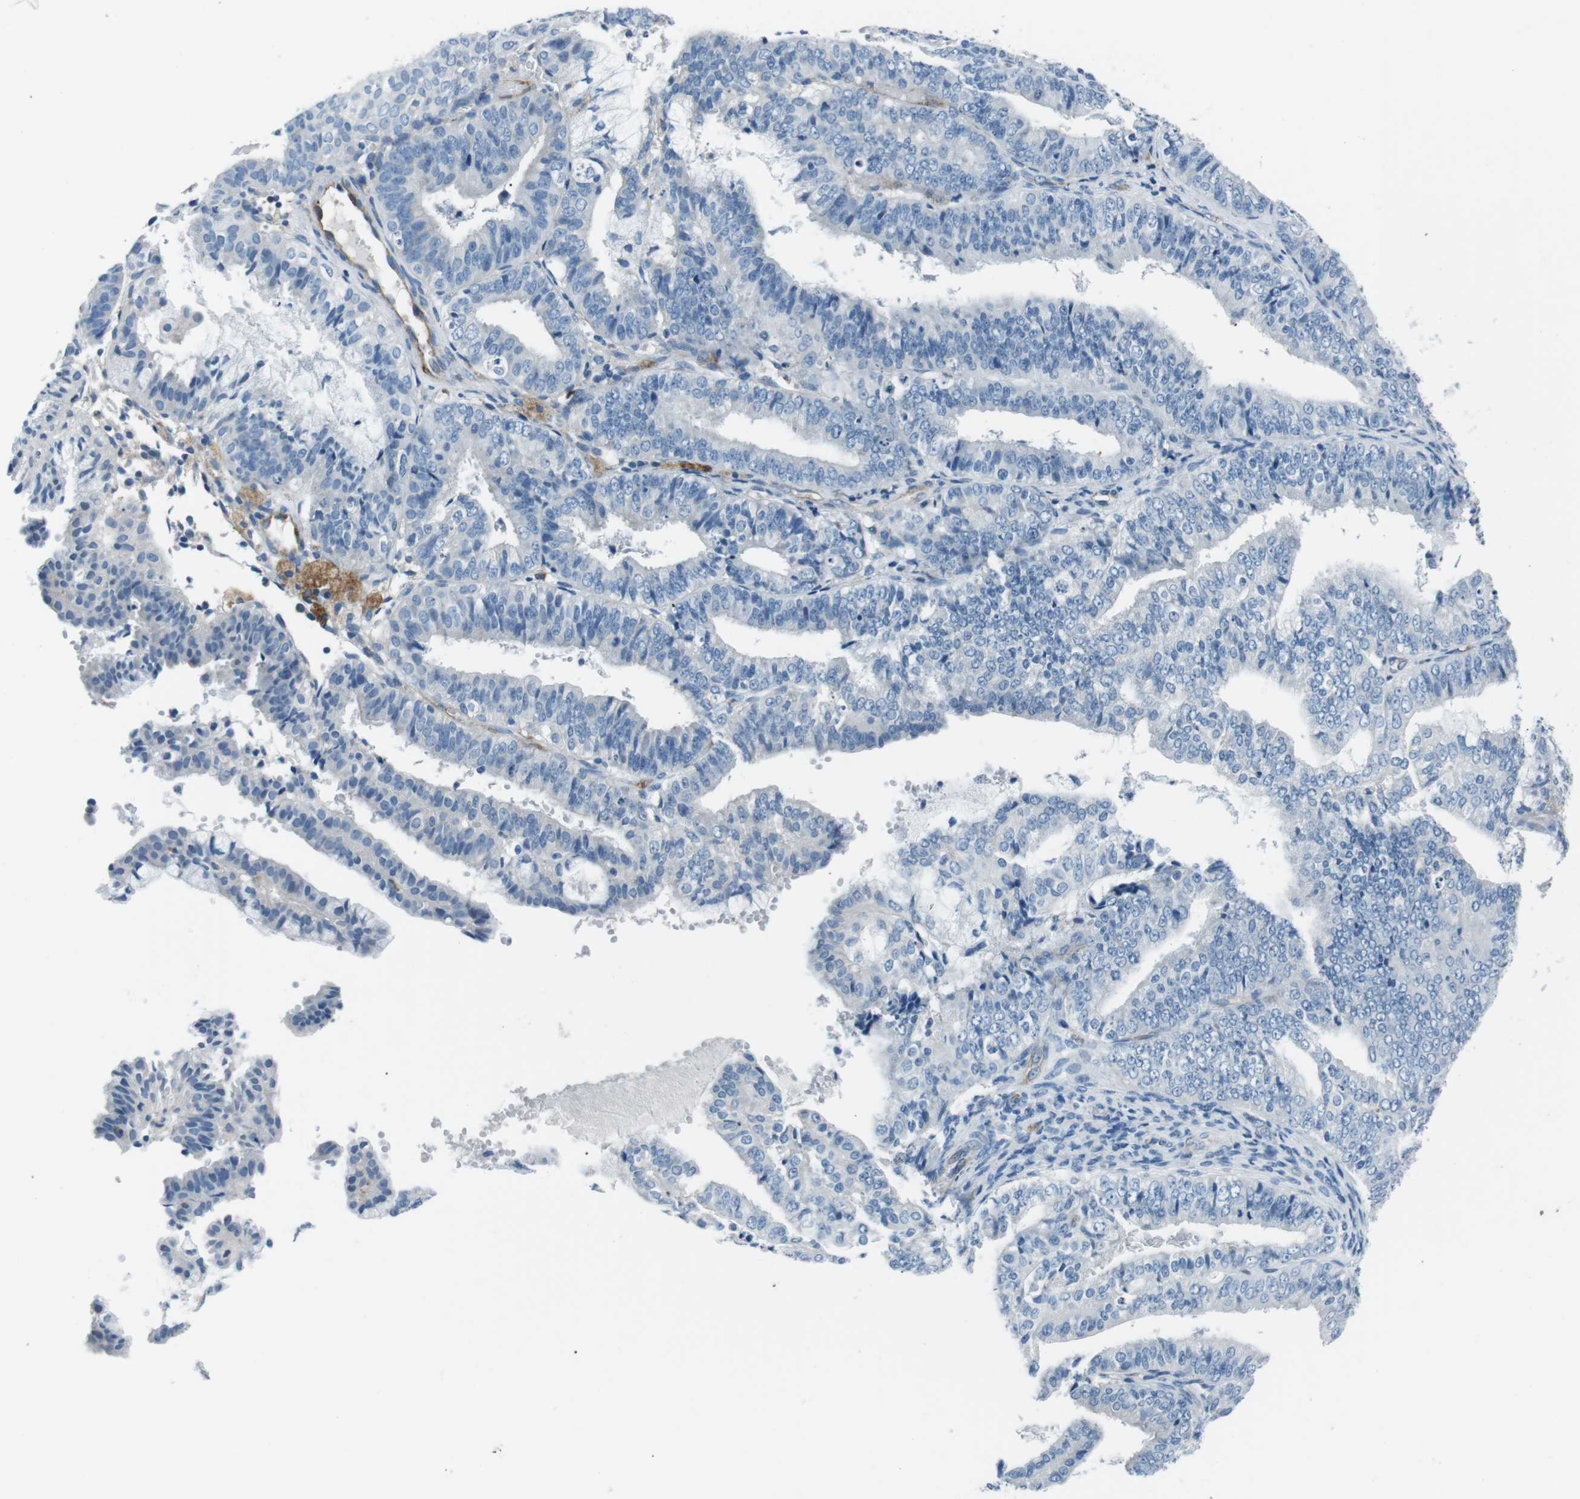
{"staining": {"intensity": "negative", "quantity": "none", "location": "none"}, "tissue": "endometrial cancer", "cell_type": "Tumor cells", "image_type": "cancer", "snomed": [{"axis": "morphology", "description": "Adenocarcinoma, NOS"}, {"axis": "topography", "description": "Endometrium"}], "caption": "Endometrial cancer (adenocarcinoma) stained for a protein using immunohistochemistry exhibits no staining tumor cells.", "gene": "CSF2RA", "patient": {"sex": "female", "age": 63}}